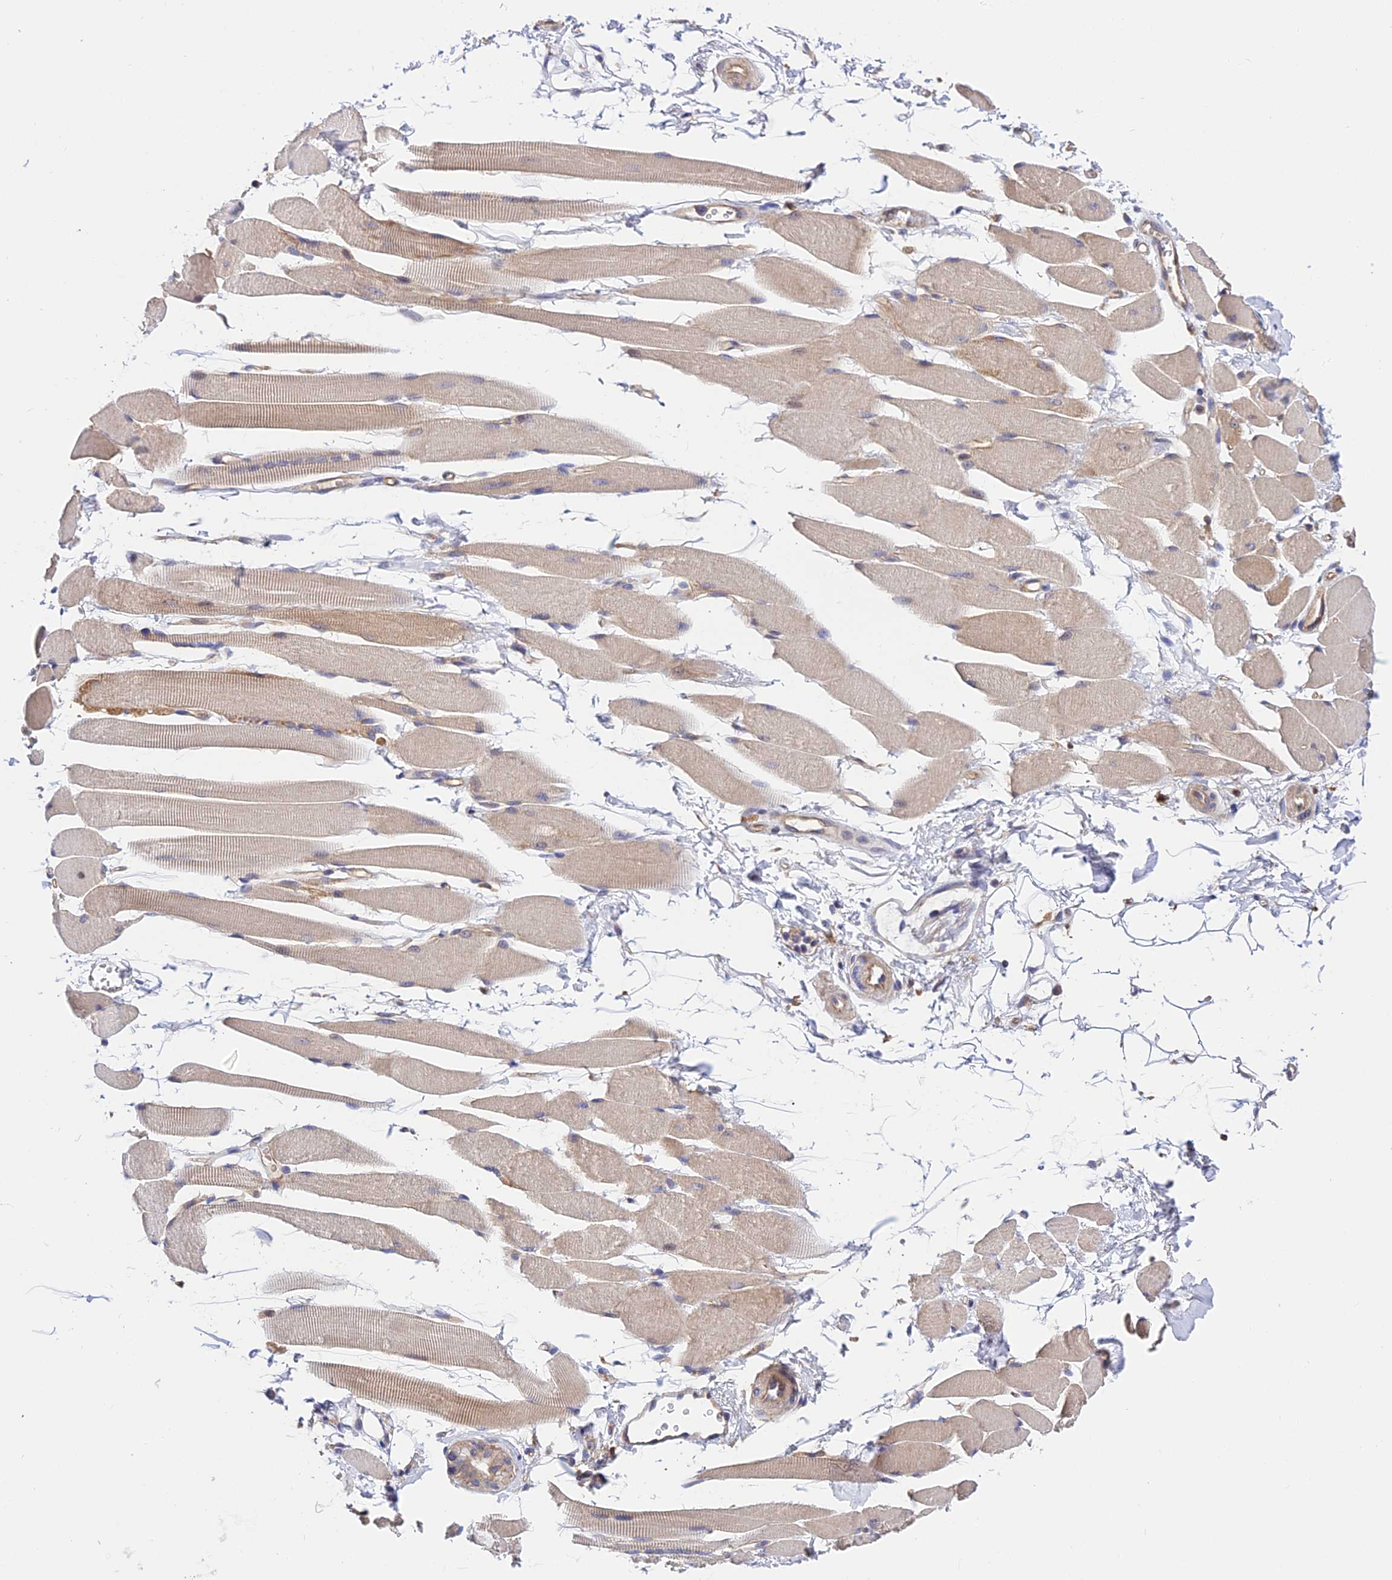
{"staining": {"intensity": "weak", "quantity": "25%-75%", "location": "cytoplasmic/membranous"}, "tissue": "skeletal muscle", "cell_type": "Myocytes", "image_type": "normal", "snomed": [{"axis": "morphology", "description": "Normal tissue, NOS"}, {"axis": "topography", "description": "Skeletal muscle"}, {"axis": "topography", "description": "Oral tissue"}, {"axis": "topography", "description": "Peripheral nerve tissue"}], "caption": "Skeletal muscle stained with immunohistochemistry reveals weak cytoplasmic/membranous positivity in about 25%-75% of myocytes. The staining was performed using DAB (3,3'-diaminobenzidine) to visualize the protein expression in brown, while the nuclei were stained in blue with hematoxylin (Magnification: 20x).", "gene": "CDC37L1", "patient": {"sex": "female", "age": 84}}